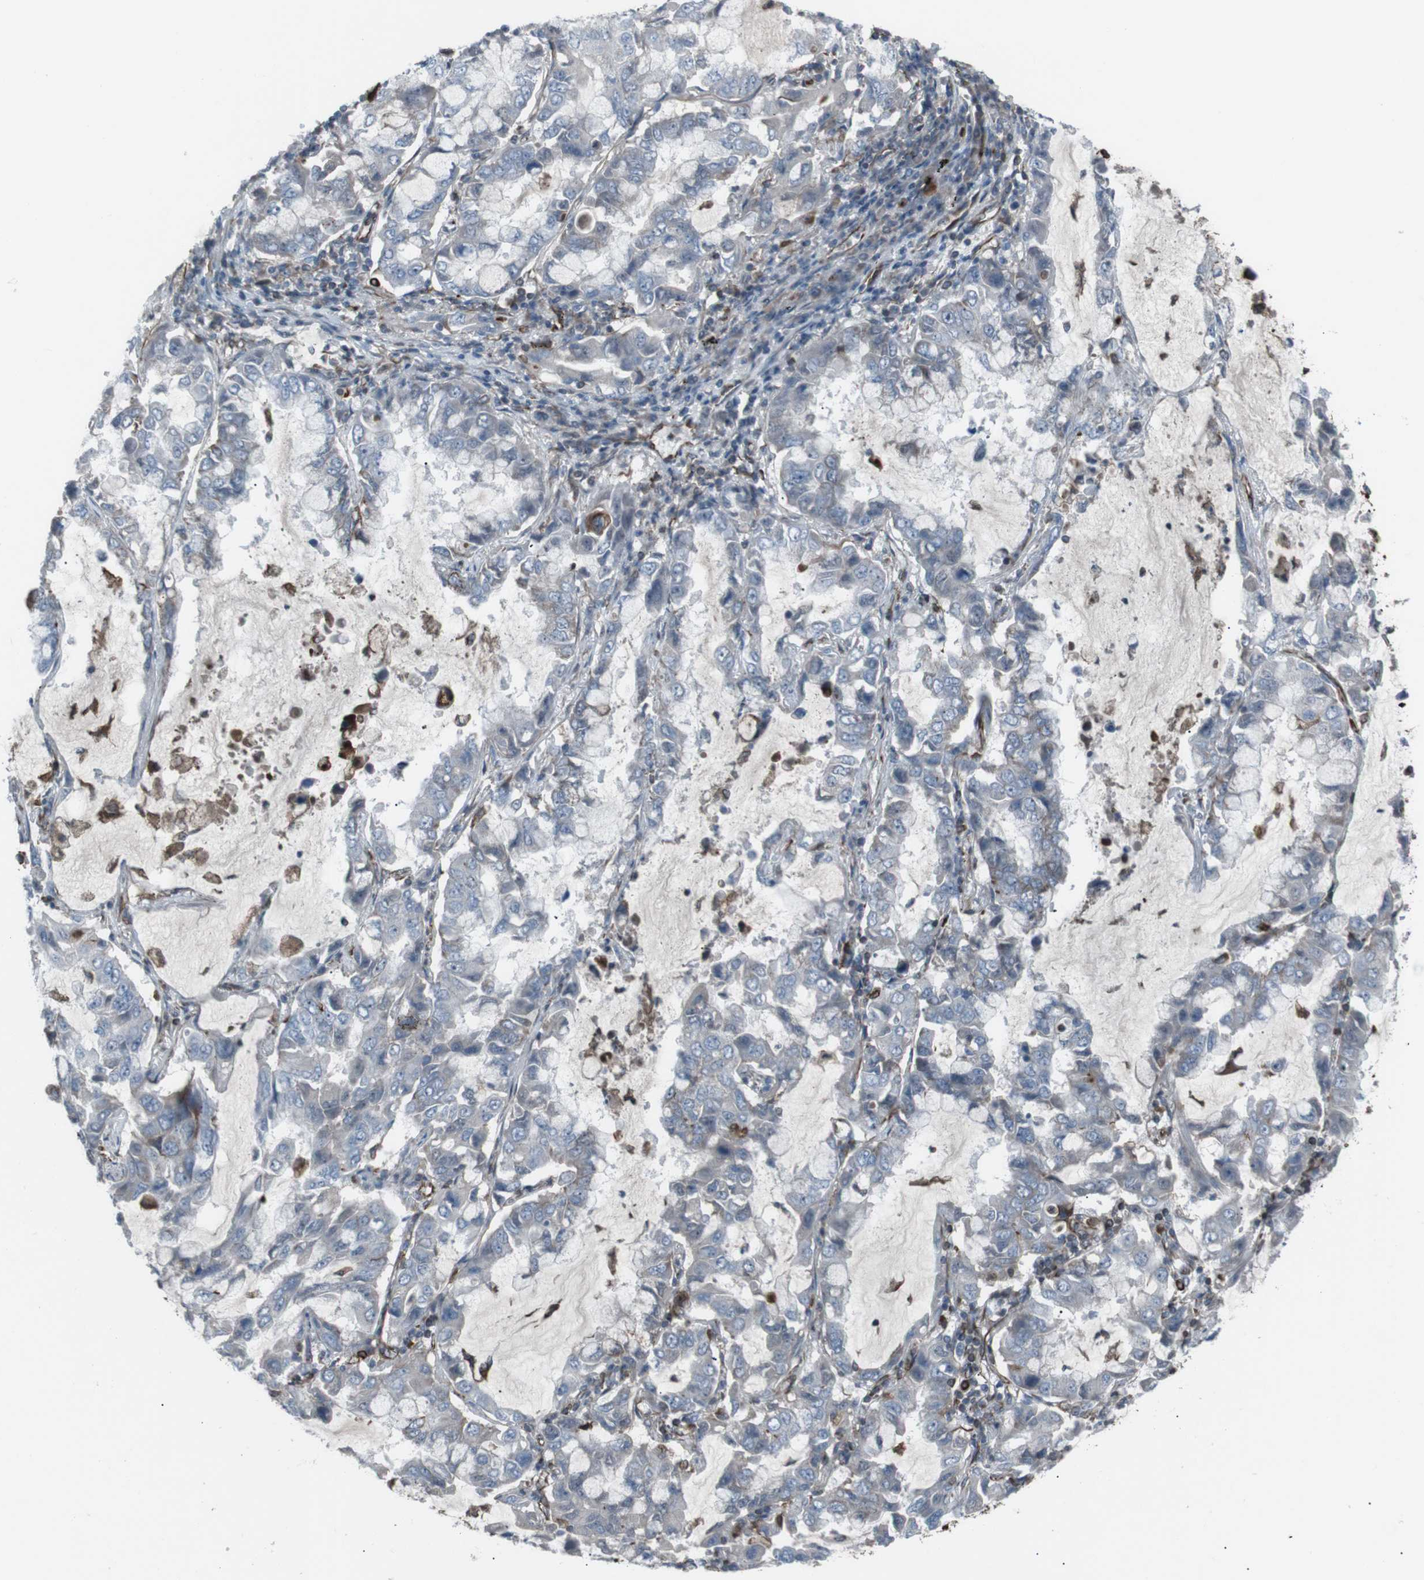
{"staining": {"intensity": "negative", "quantity": "none", "location": "none"}, "tissue": "lung cancer", "cell_type": "Tumor cells", "image_type": "cancer", "snomed": [{"axis": "morphology", "description": "Adenocarcinoma, NOS"}, {"axis": "topography", "description": "Lung"}], "caption": "Immunohistochemistry (IHC) micrograph of human lung cancer (adenocarcinoma) stained for a protein (brown), which shows no expression in tumor cells.", "gene": "TMEM141", "patient": {"sex": "male", "age": 64}}